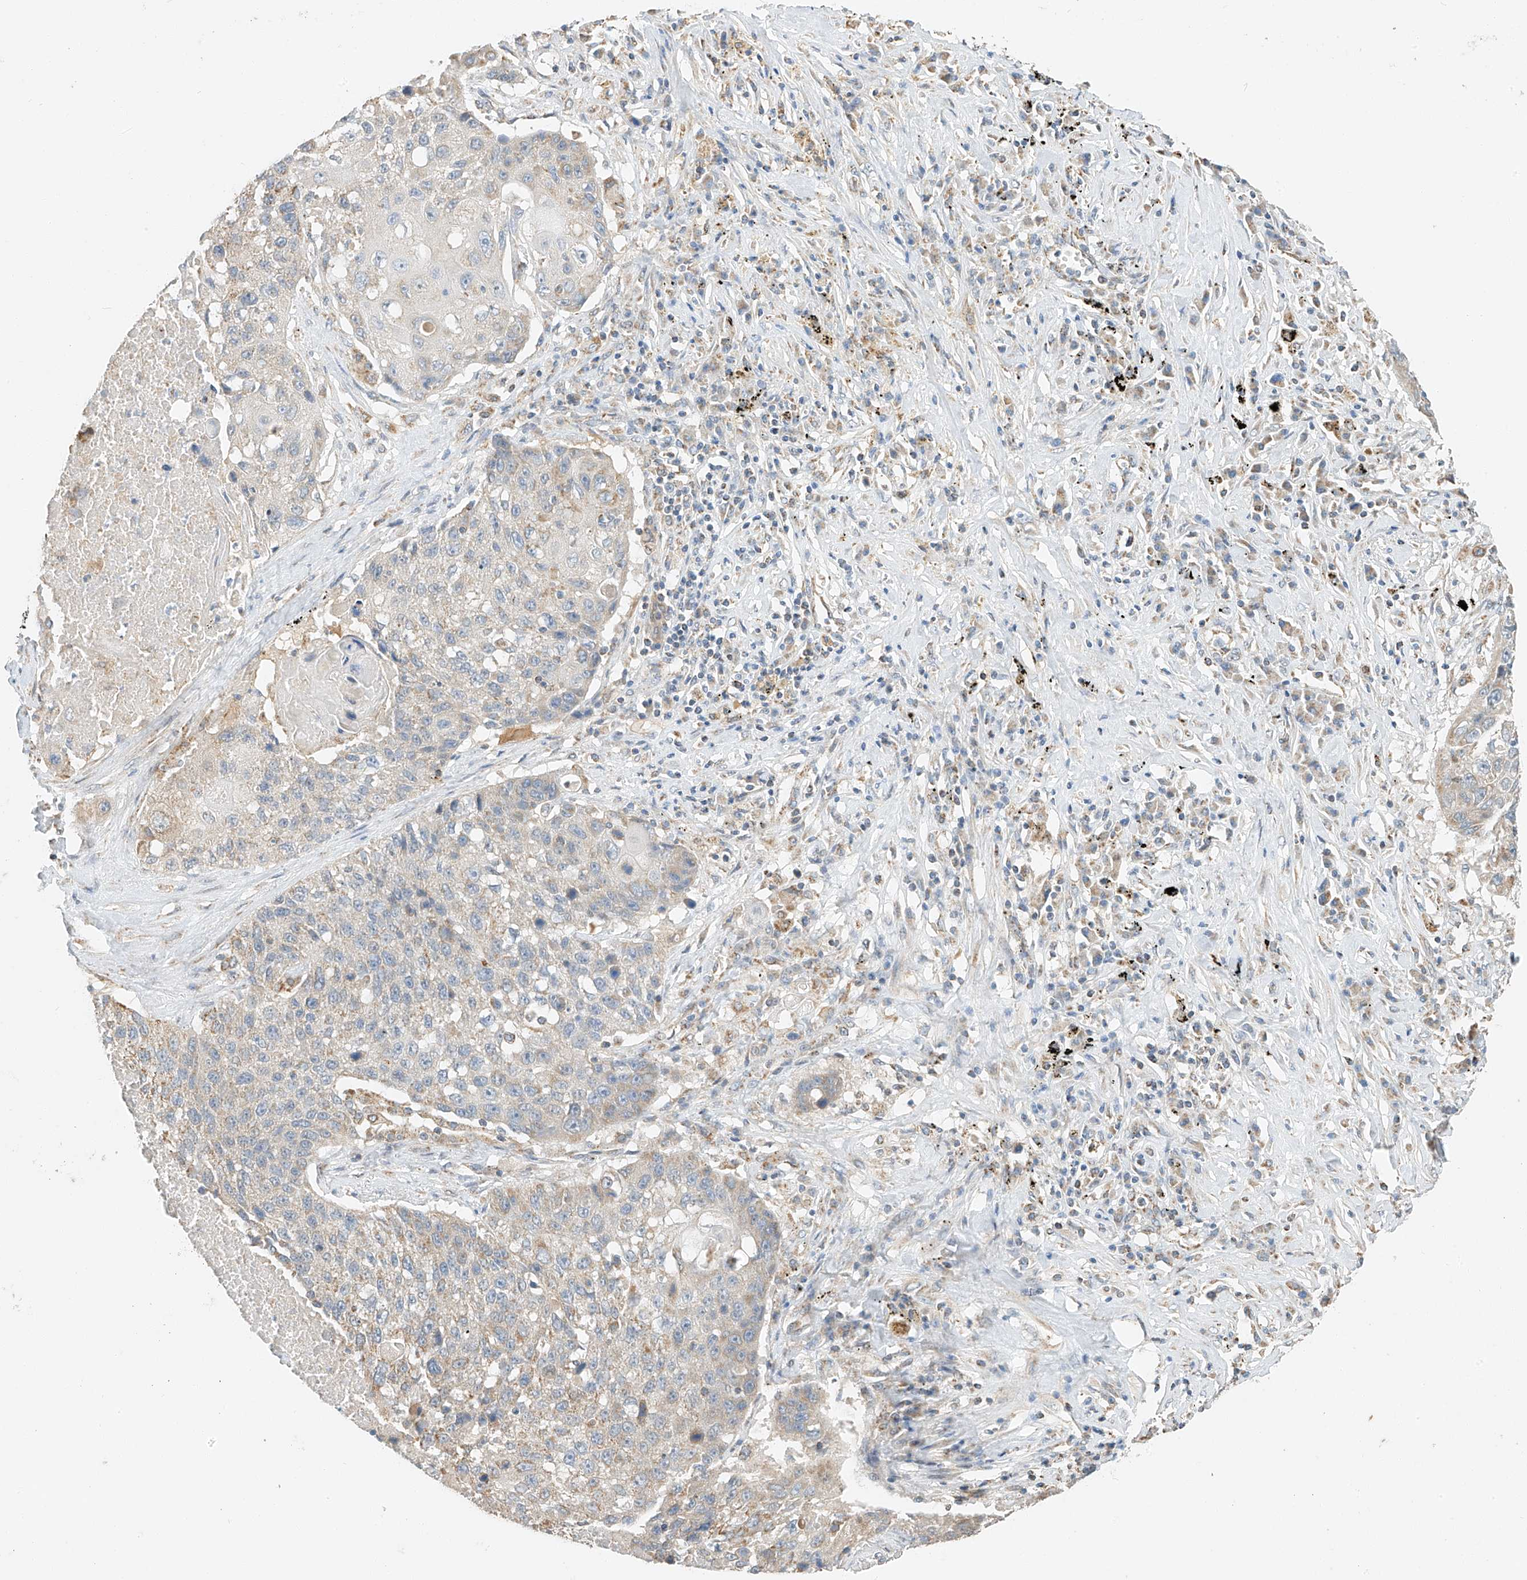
{"staining": {"intensity": "negative", "quantity": "none", "location": "none"}, "tissue": "lung cancer", "cell_type": "Tumor cells", "image_type": "cancer", "snomed": [{"axis": "morphology", "description": "Squamous cell carcinoma, NOS"}, {"axis": "topography", "description": "Lung"}], "caption": "The histopathology image demonstrates no significant staining in tumor cells of lung squamous cell carcinoma.", "gene": "YIPF7", "patient": {"sex": "male", "age": 61}}